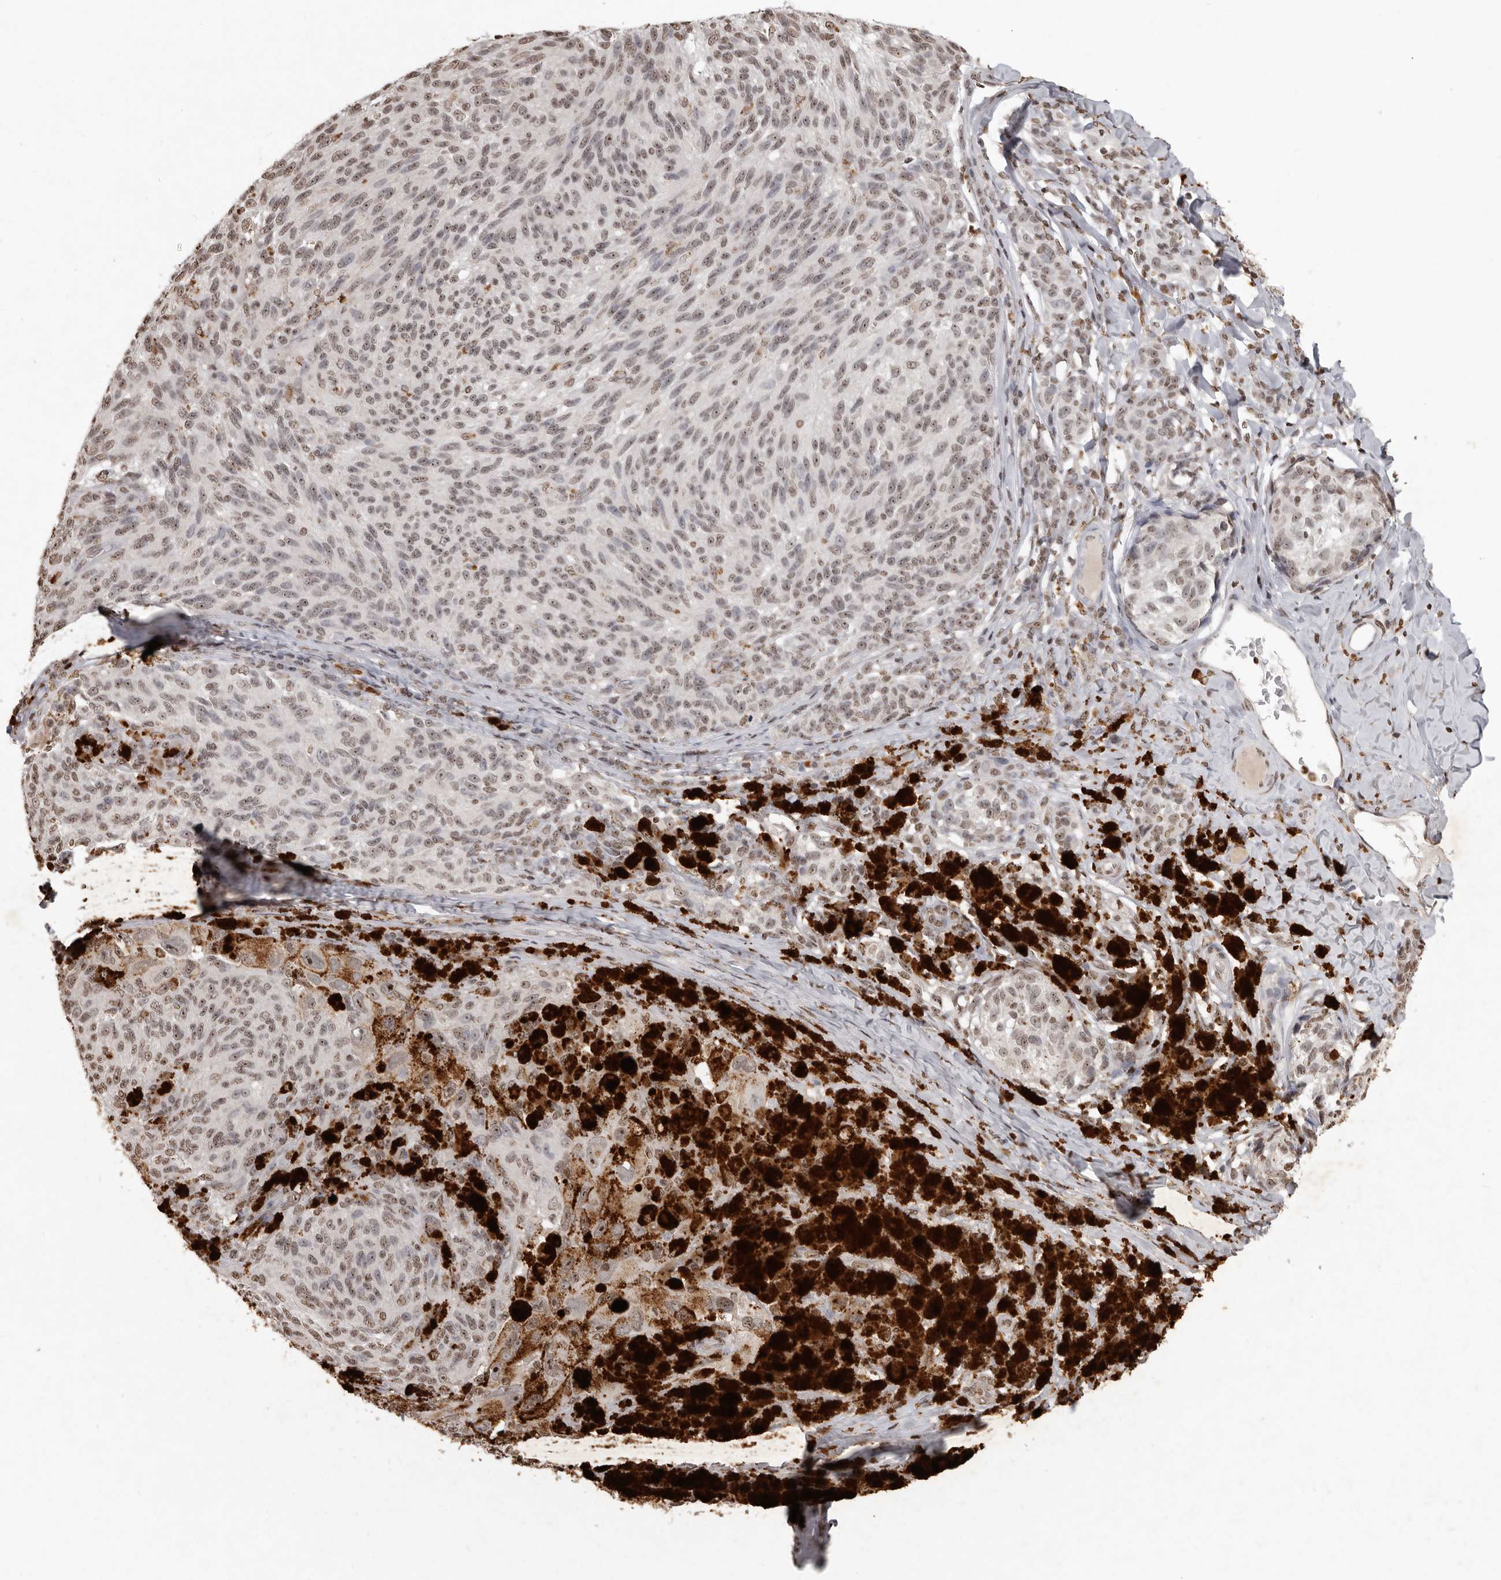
{"staining": {"intensity": "weak", "quantity": "25%-75%", "location": "nuclear"}, "tissue": "melanoma", "cell_type": "Tumor cells", "image_type": "cancer", "snomed": [{"axis": "morphology", "description": "Malignant melanoma, NOS"}, {"axis": "topography", "description": "Skin"}], "caption": "Immunohistochemistry photomicrograph of melanoma stained for a protein (brown), which displays low levels of weak nuclear positivity in approximately 25%-75% of tumor cells.", "gene": "WDR45", "patient": {"sex": "female", "age": 73}}